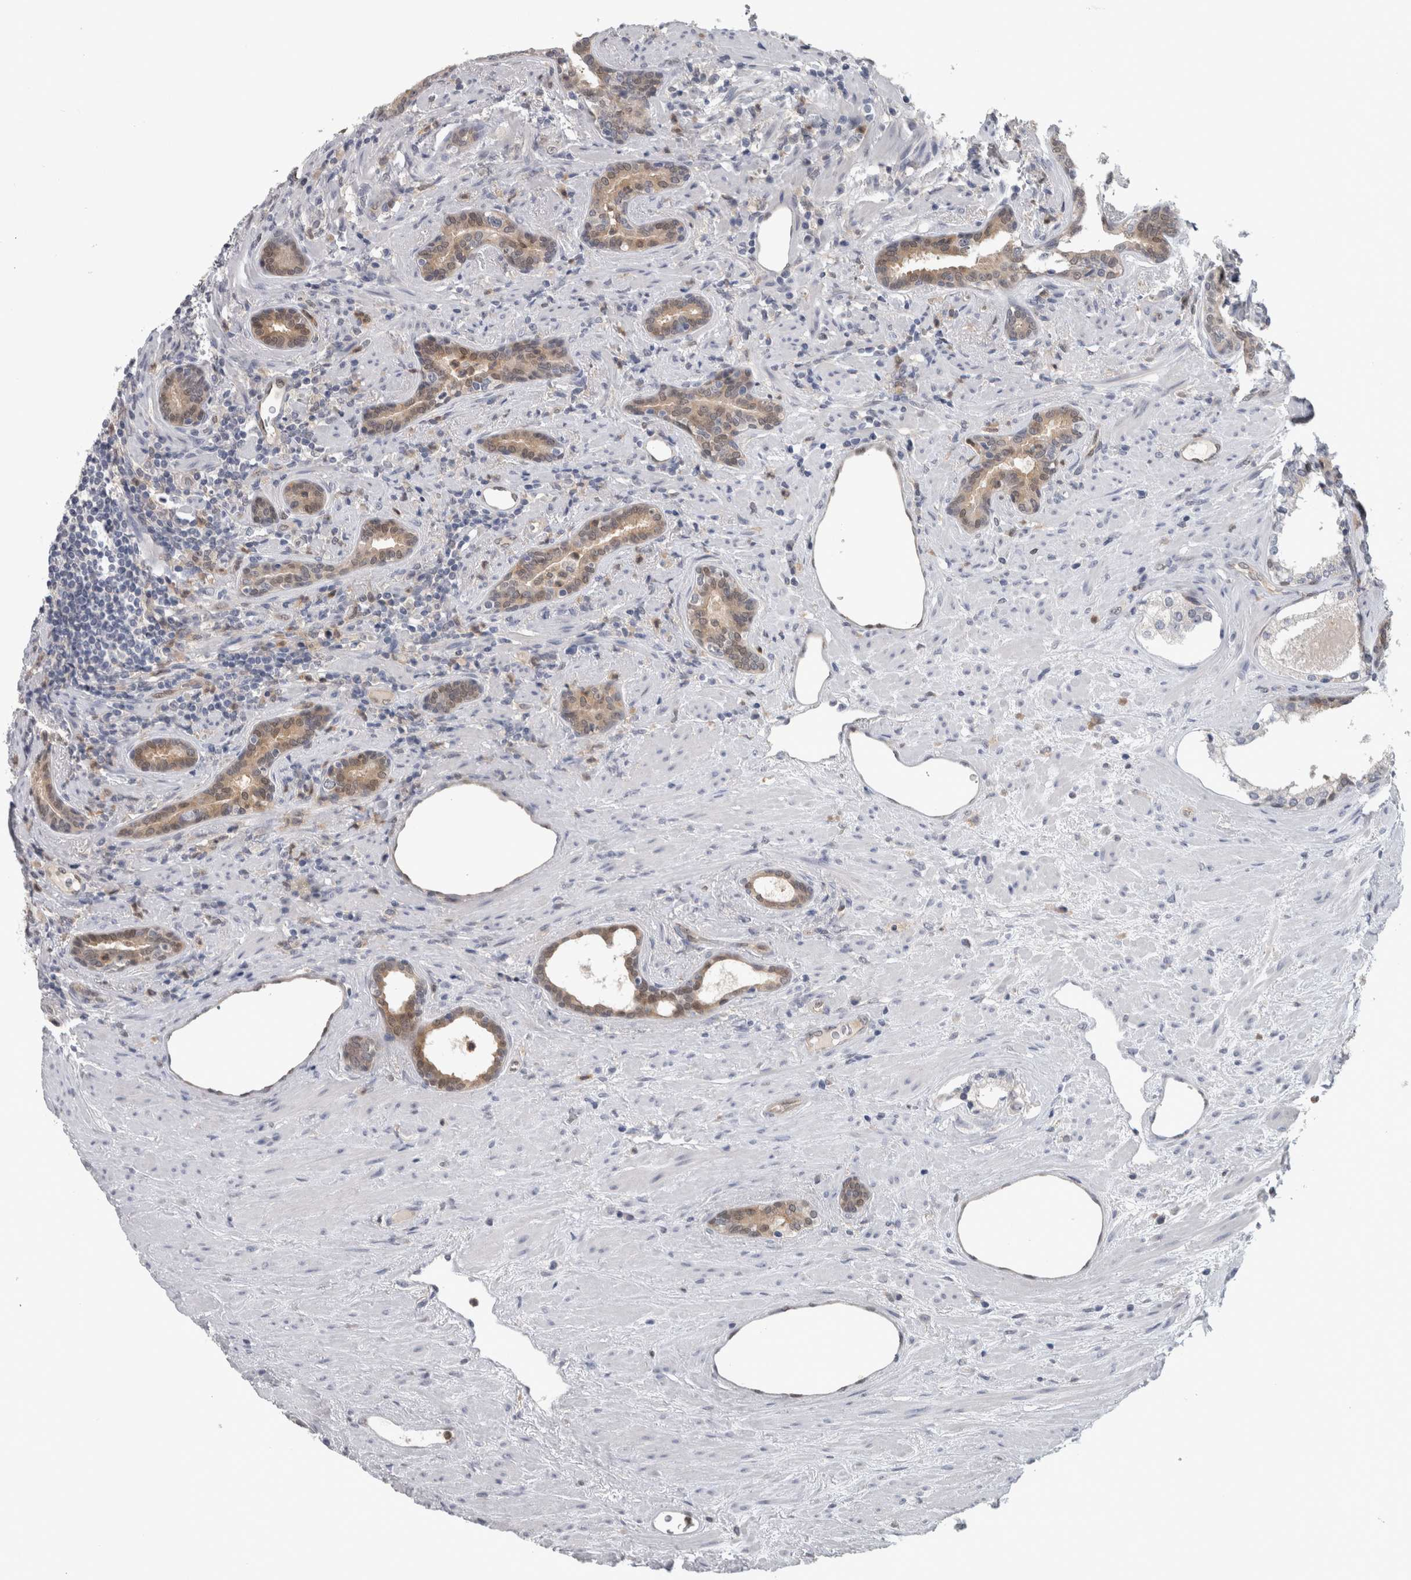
{"staining": {"intensity": "weak", "quantity": "25%-75%", "location": "cytoplasmic/membranous,nuclear"}, "tissue": "prostate cancer", "cell_type": "Tumor cells", "image_type": "cancer", "snomed": [{"axis": "morphology", "description": "Adenocarcinoma, High grade"}, {"axis": "topography", "description": "Prostate"}], "caption": "IHC micrograph of human prostate cancer stained for a protein (brown), which shows low levels of weak cytoplasmic/membranous and nuclear staining in approximately 25%-75% of tumor cells.", "gene": "NAPRT", "patient": {"sex": "male", "age": 71}}